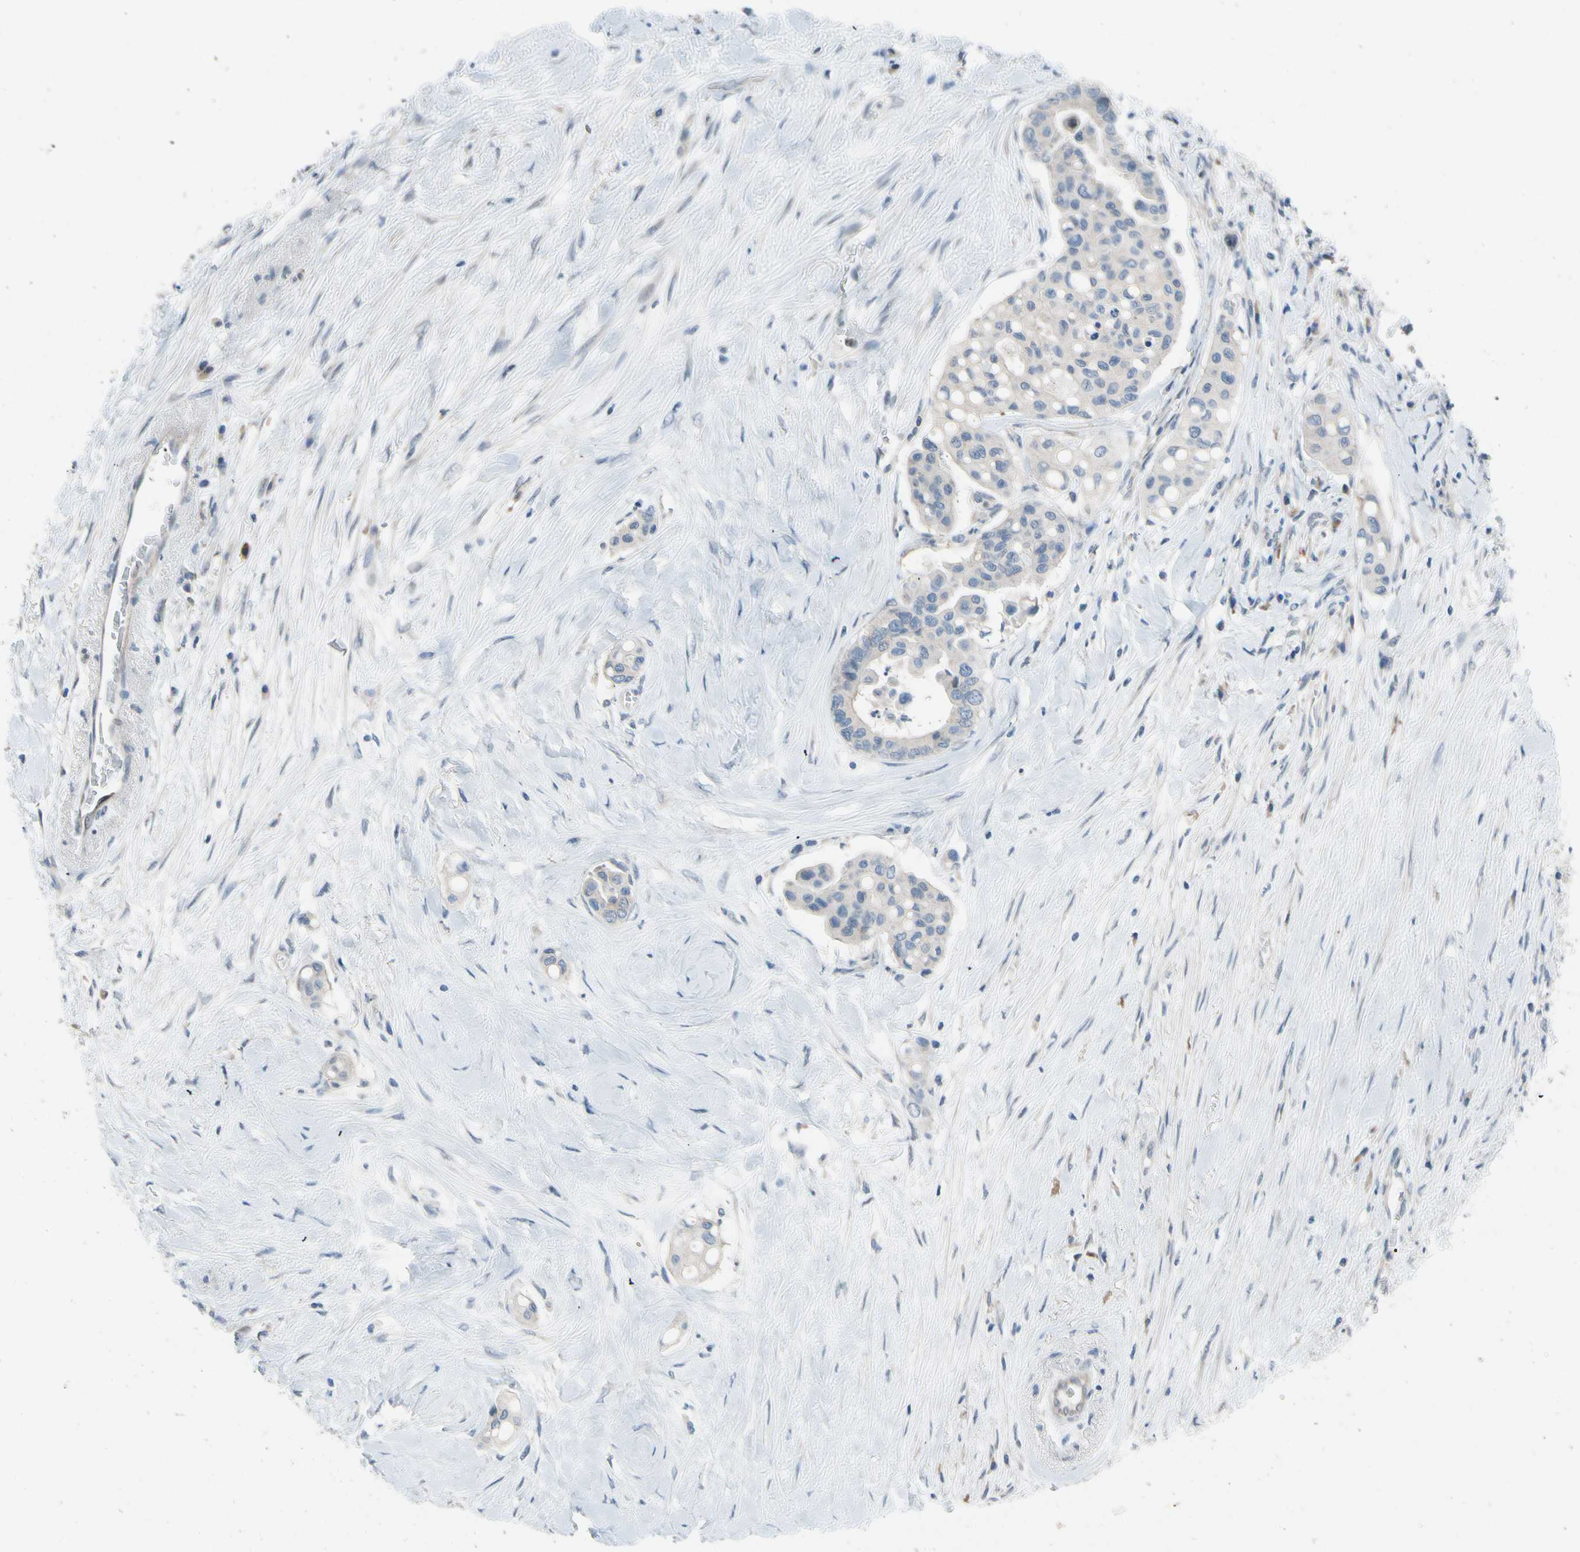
{"staining": {"intensity": "negative", "quantity": "none", "location": "none"}, "tissue": "colorectal cancer", "cell_type": "Tumor cells", "image_type": "cancer", "snomed": [{"axis": "morphology", "description": "Normal tissue, NOS"}, {"axis": "morphology", "description": "Adenocarcinoma, NOS"}, {"axis": "topography", "description": "Colon"}], "caption": "An image of human colorectal cancer is negative for staining in tumor cells.", "gene": "CFAP36", "patient": {"sex": "male", "age": 82}}